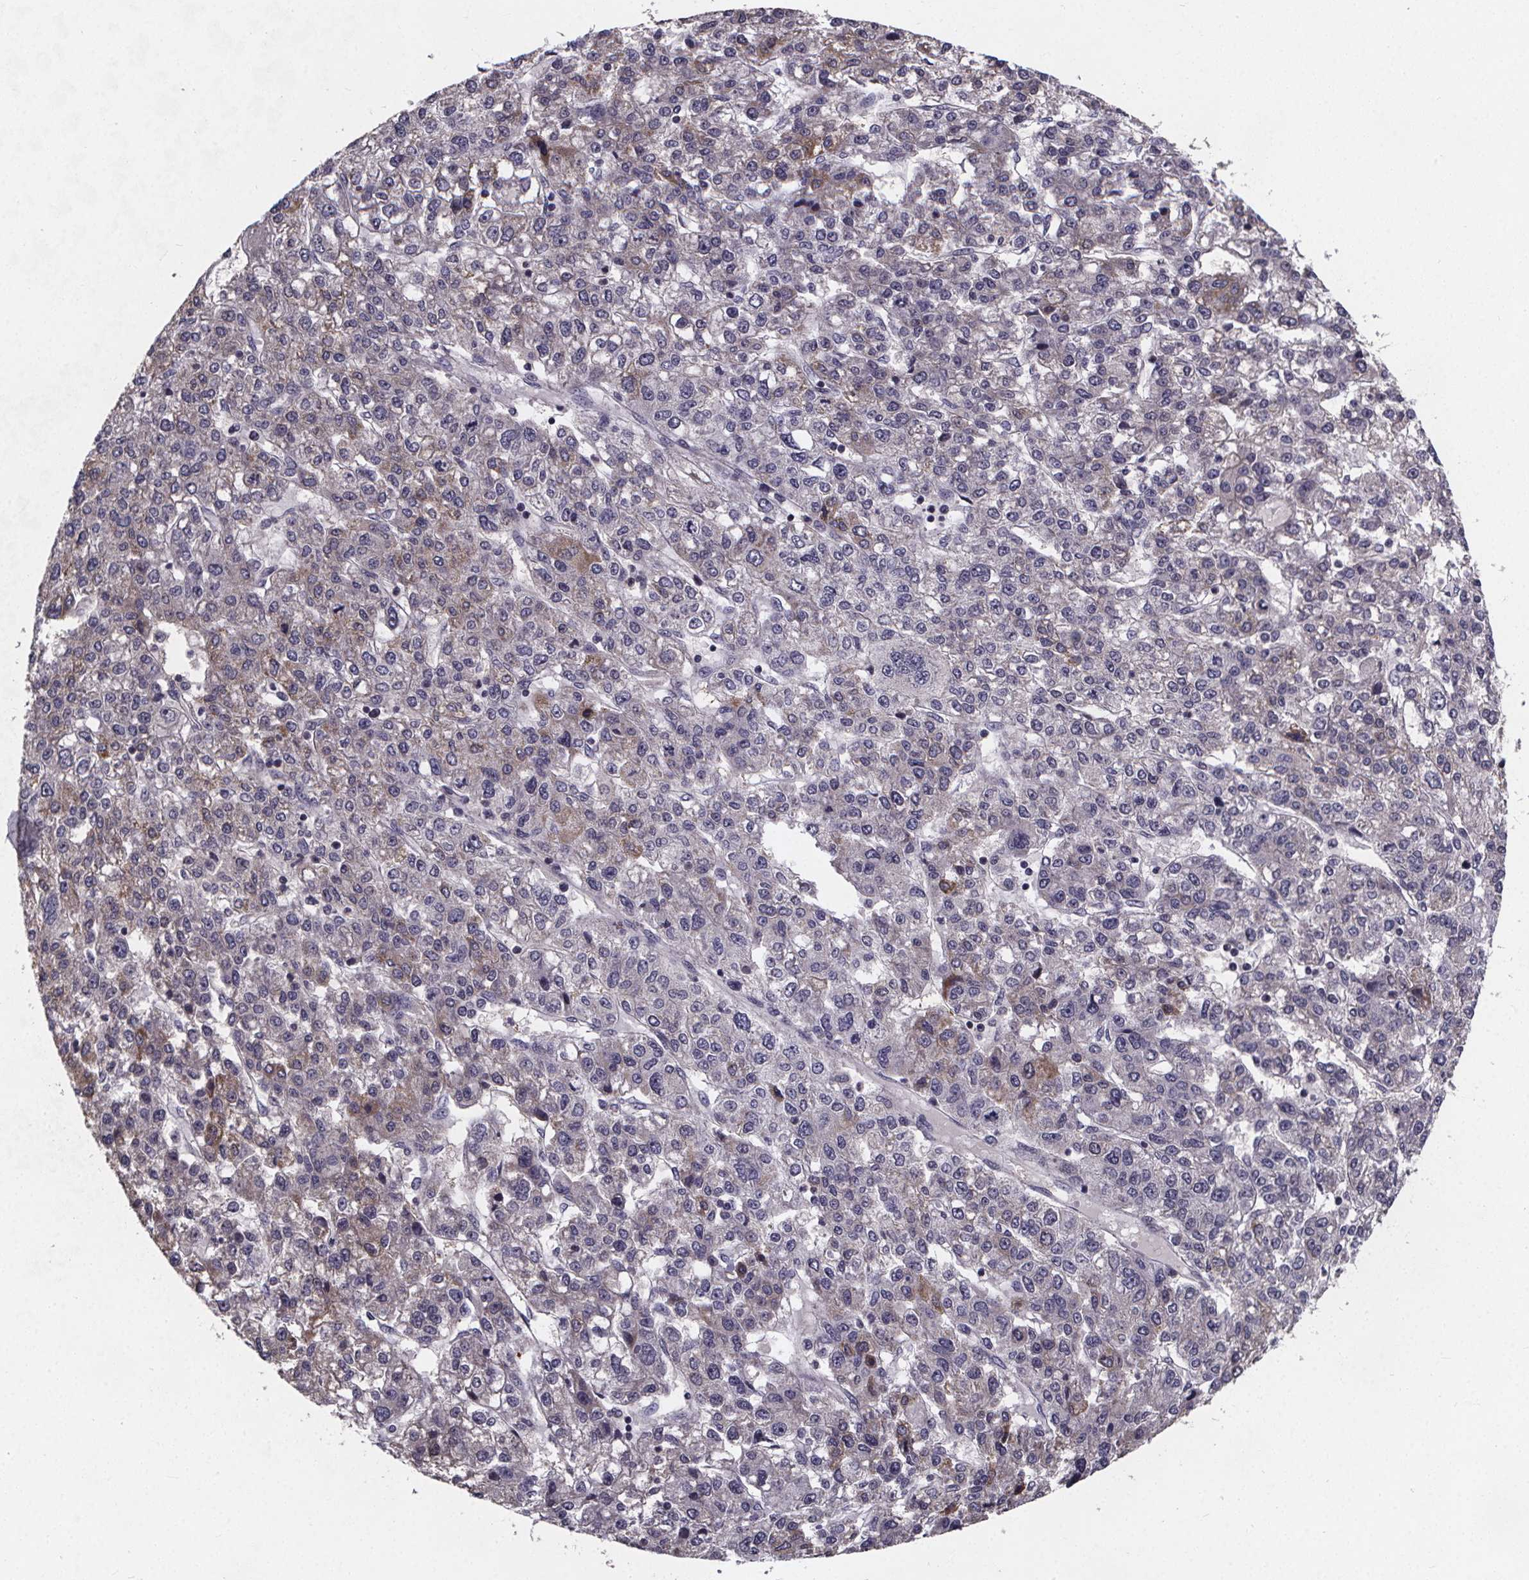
{"staining": {"intensity": "weak", "quantity": "<25%", "location": "cytoplasmic/membranous"}, "tissue": "liver cancer", "cell_type": "Tumor cells", "image_type": "cancer", "snomed": [{"axis": "morphology", "description": "Carcinoma, Hepatocellular, NOS"}, {"axis": "topography", "description": "Liver"}], "caption": "Tumor cells are negative for brown protein staining in hepatocellular carcinoma (liver). The staining was performed using DAB to visualize the protein expression in brown, while the nuclei were stained in blue with hematoxylin (Magnification: 20x).", "gene": "FBXW2", "patient": {"sex": "male", "age": 56}}